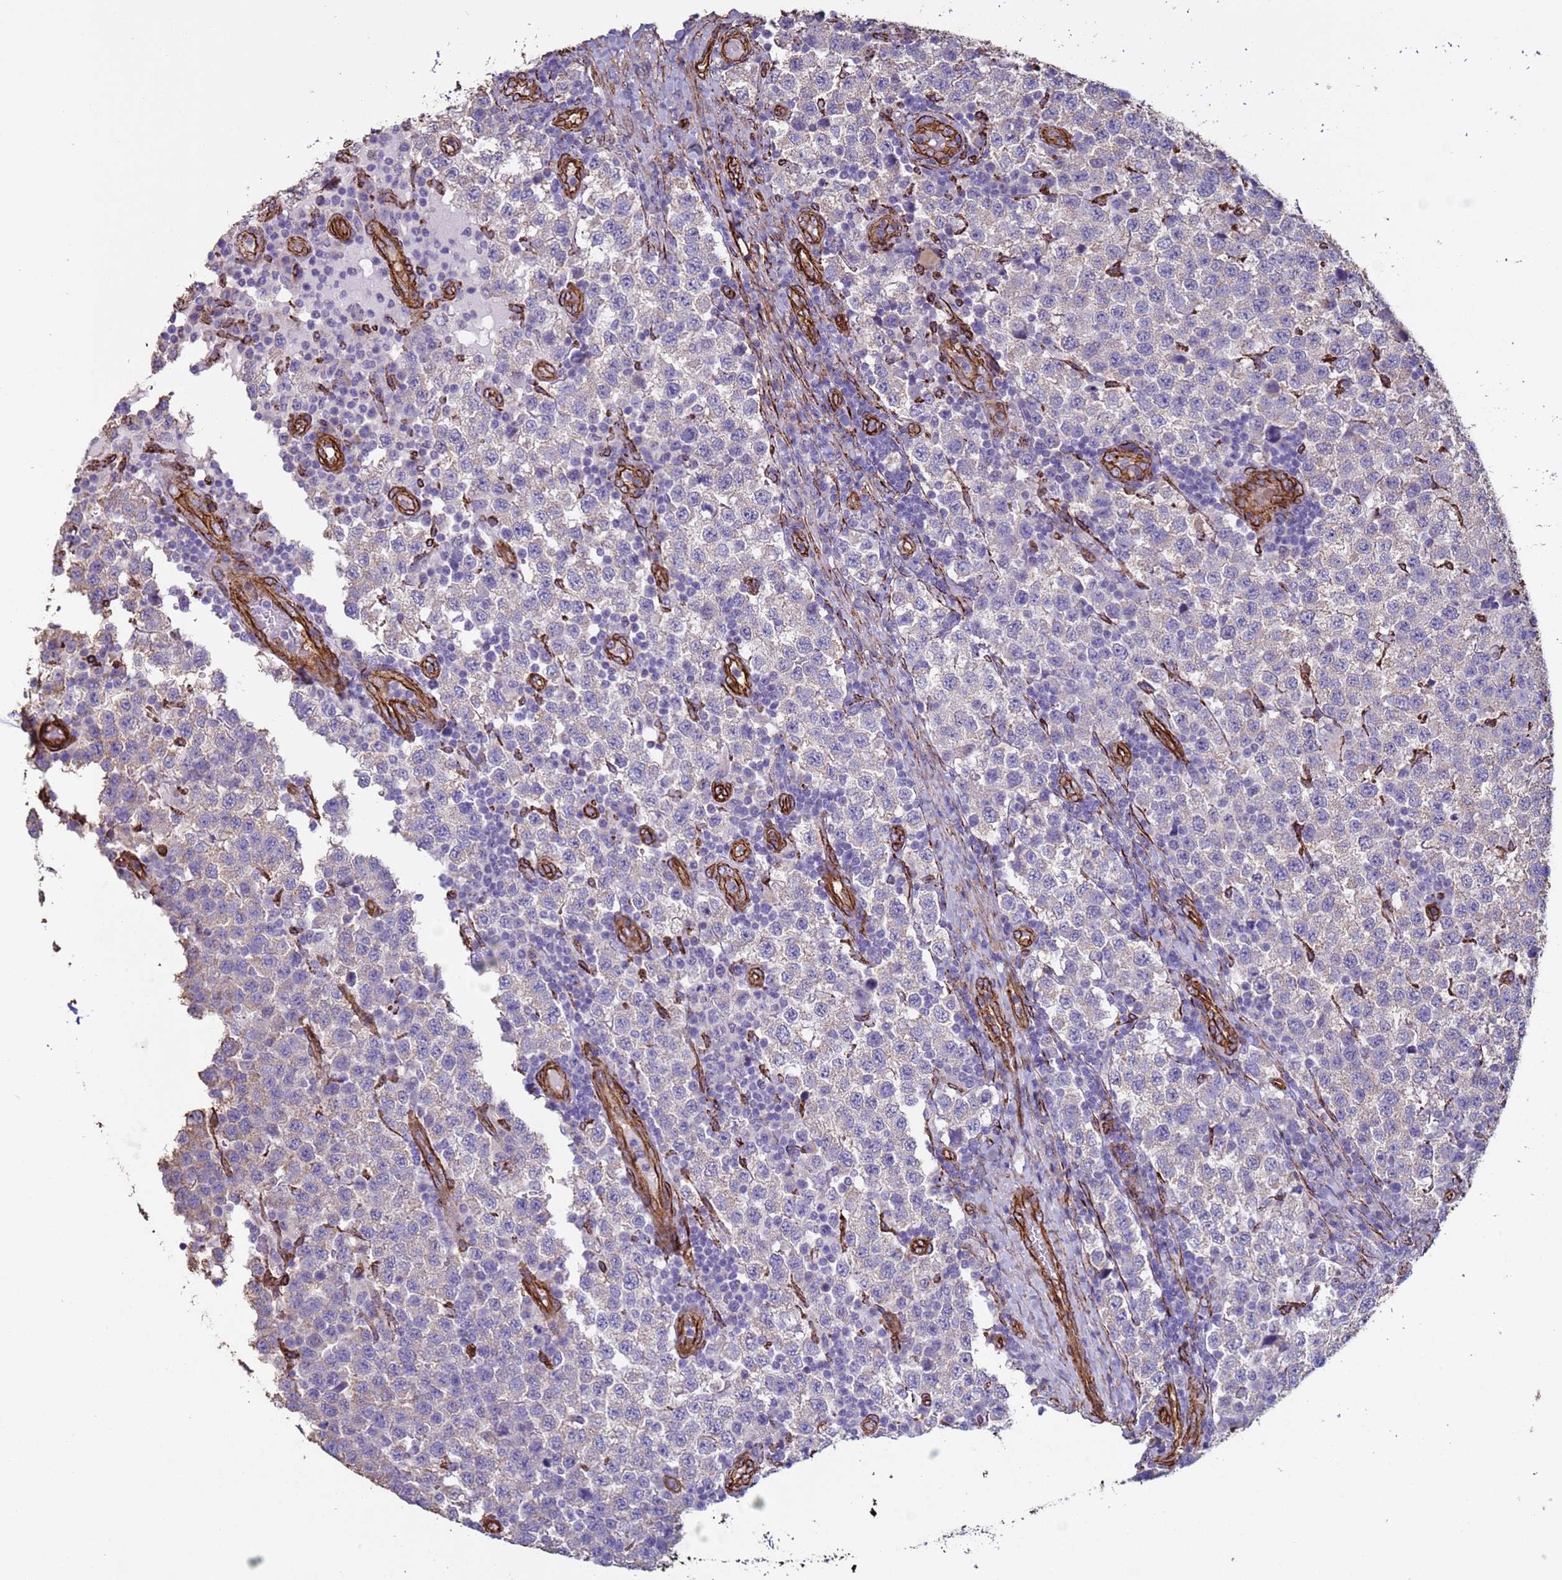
{"staining": {"intensity": "weak", "quantity": "<25%", "location": "cytoplasmic/membranous"}, "tissue": "testis cancer", "cell_type": "Tumor cells", "image_type": "cancer", "snomed": [{"axis": "morphology", "description": "Seminoma, NOS"}, {"axis": "topography", "description": "Testis"}], "caption": "DAB (3,3'-diaminobenzidine) immunohistochemical staining of testis cancer shows no significant staining in tumor cells.", "gene": "GASK1A", "patient": {"sex": "male", "age": 34}}